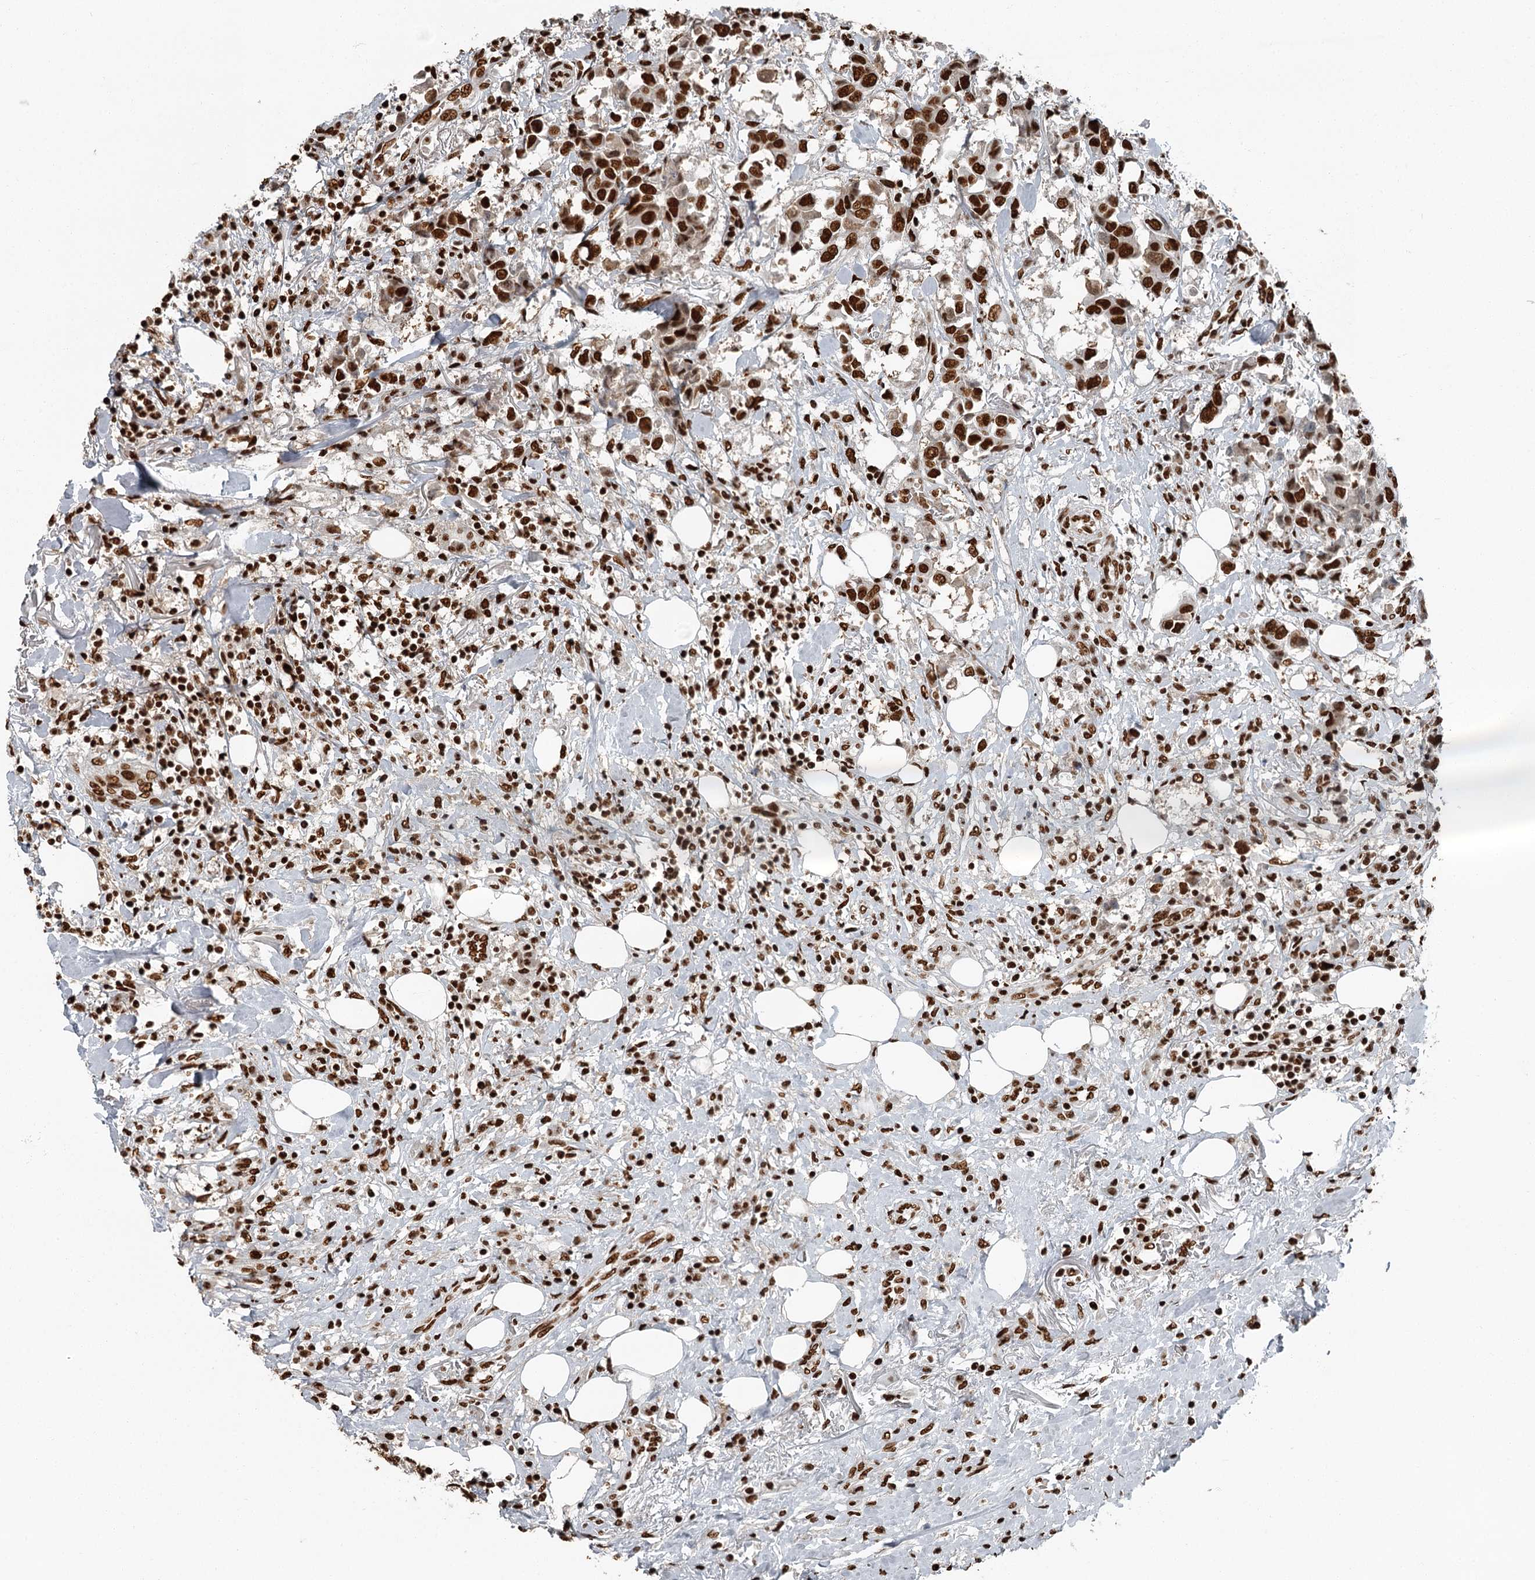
{"staining": {"intensity": "strong", "quantity": ">75%", "location": "nuclear"}, "tissue": "breast cancer", "cell_type": "Tumor cells", "image_type": "cancer", "snomed": [{"axis": "morphology", "description": "Duct carcinoma"}, {"axis": "topography", "description": "Breast"}], "caption": "DAB (3,3'-diaminobenzidine) immunohistochemical staining of intraductal carcinoma (breast) displays strong nuclear protein positivity in about >75% of tumor cells.", "gene": "RBBP7", "patient": {"sex": "female", "age": 80}}